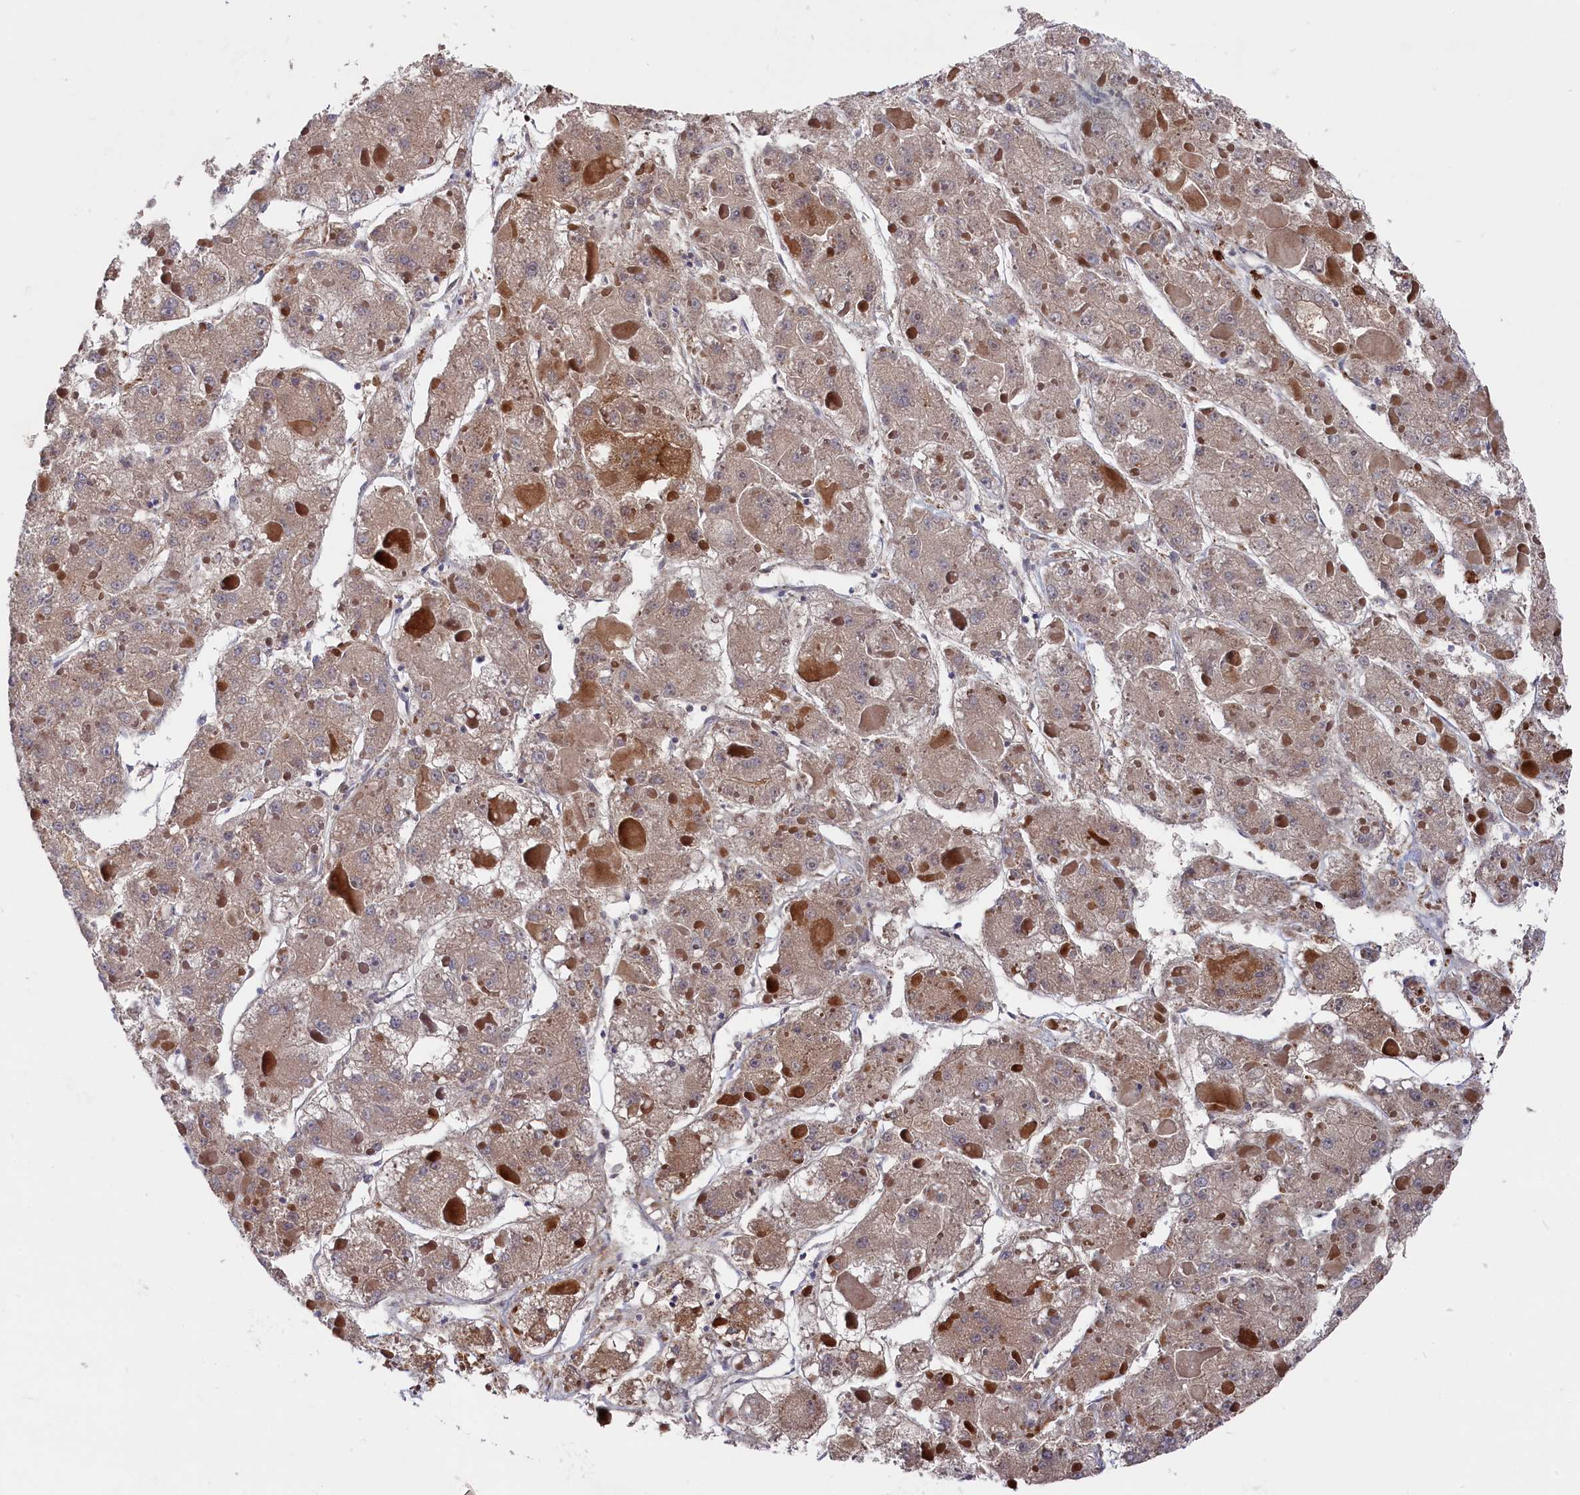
{"staining": {"intensity": "weak", "quantity": ">75%", "location": "cytoplasmic/membranous"}, "tissue": "liver cancer", "cell_type": "Tumor cells", "image_type": "cancer", "snomed": [{"axis": "morphology", "description": "Carcinoma, Hepatocellular, NOS"}, {"axis": "topography", "description": "Liver"}], "caption": "Protein staining by immunohistochemistry (IHC) exhibits weak cytoplasmic/membranous staining in about >75% of tumor cells in hepatocellular carcinoma (liver). (brown staining indicates protein expression, while blue staining denotes nuclei).", "gene": "GPR108", "patient": {"sex": "female", "age": 73}}